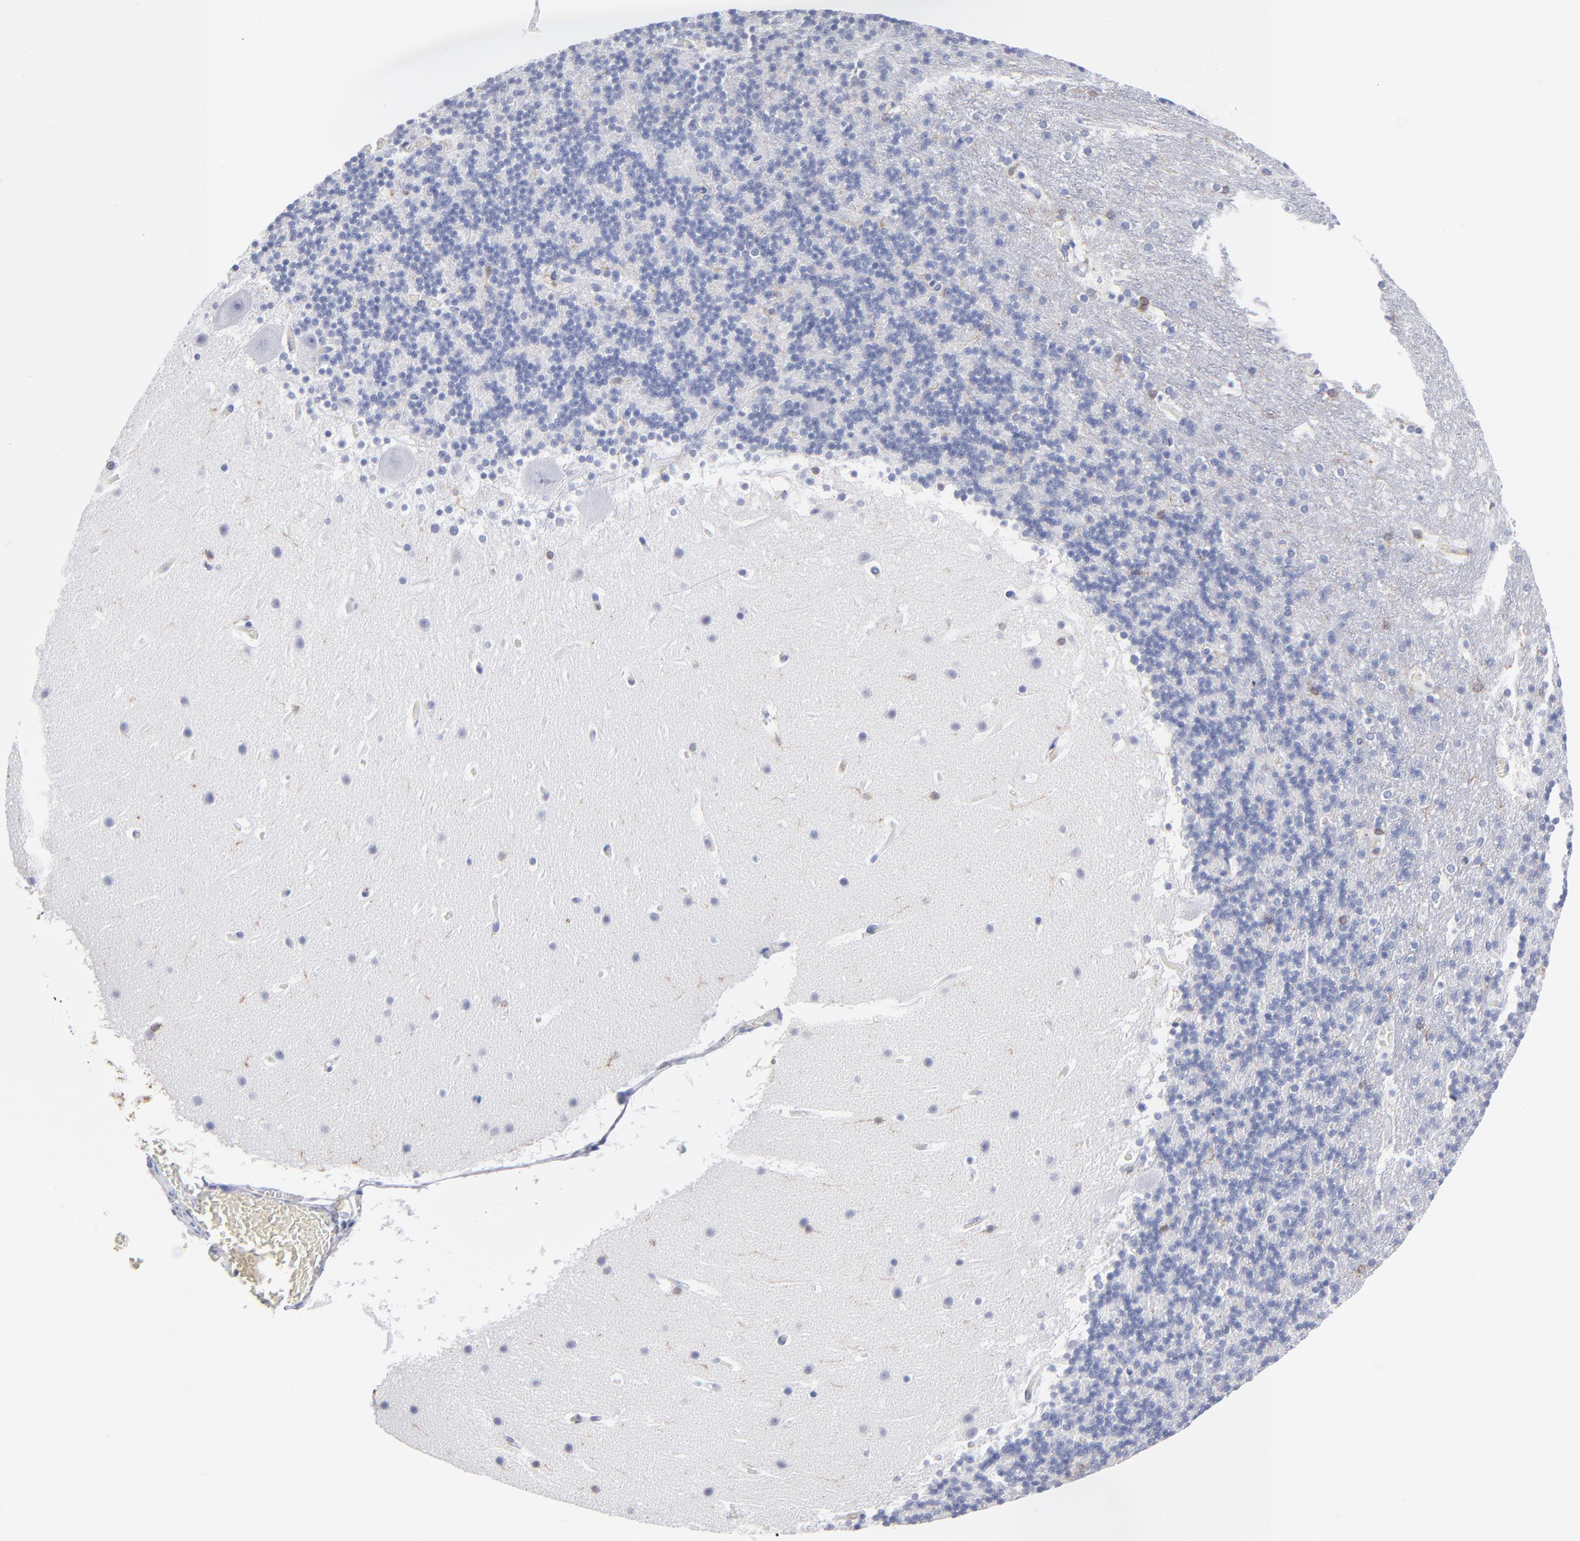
{"staining": {"intensity": "negative", "quantity": "none", "location": "none"}, "tissue": "cerebellum", "cell_type": "Cells in granular layer", "image_type": "normal", "snomed": [{"axis": "morphology", "description": "Normal tissue, NOS"}, {"axis": "topography", "description": "Cerebellum"}], "caption": "This is a photomicrograph of IHC staining of normal cerebellum, which shows no positivity in cells in granular layer. (DAB (3,3'-diaminobenzidine) immunohistochemistry (IHC) with hematoxylin counter stain).", "gene": "LAT2", "patient": {"sex": "male", "age": 45}}